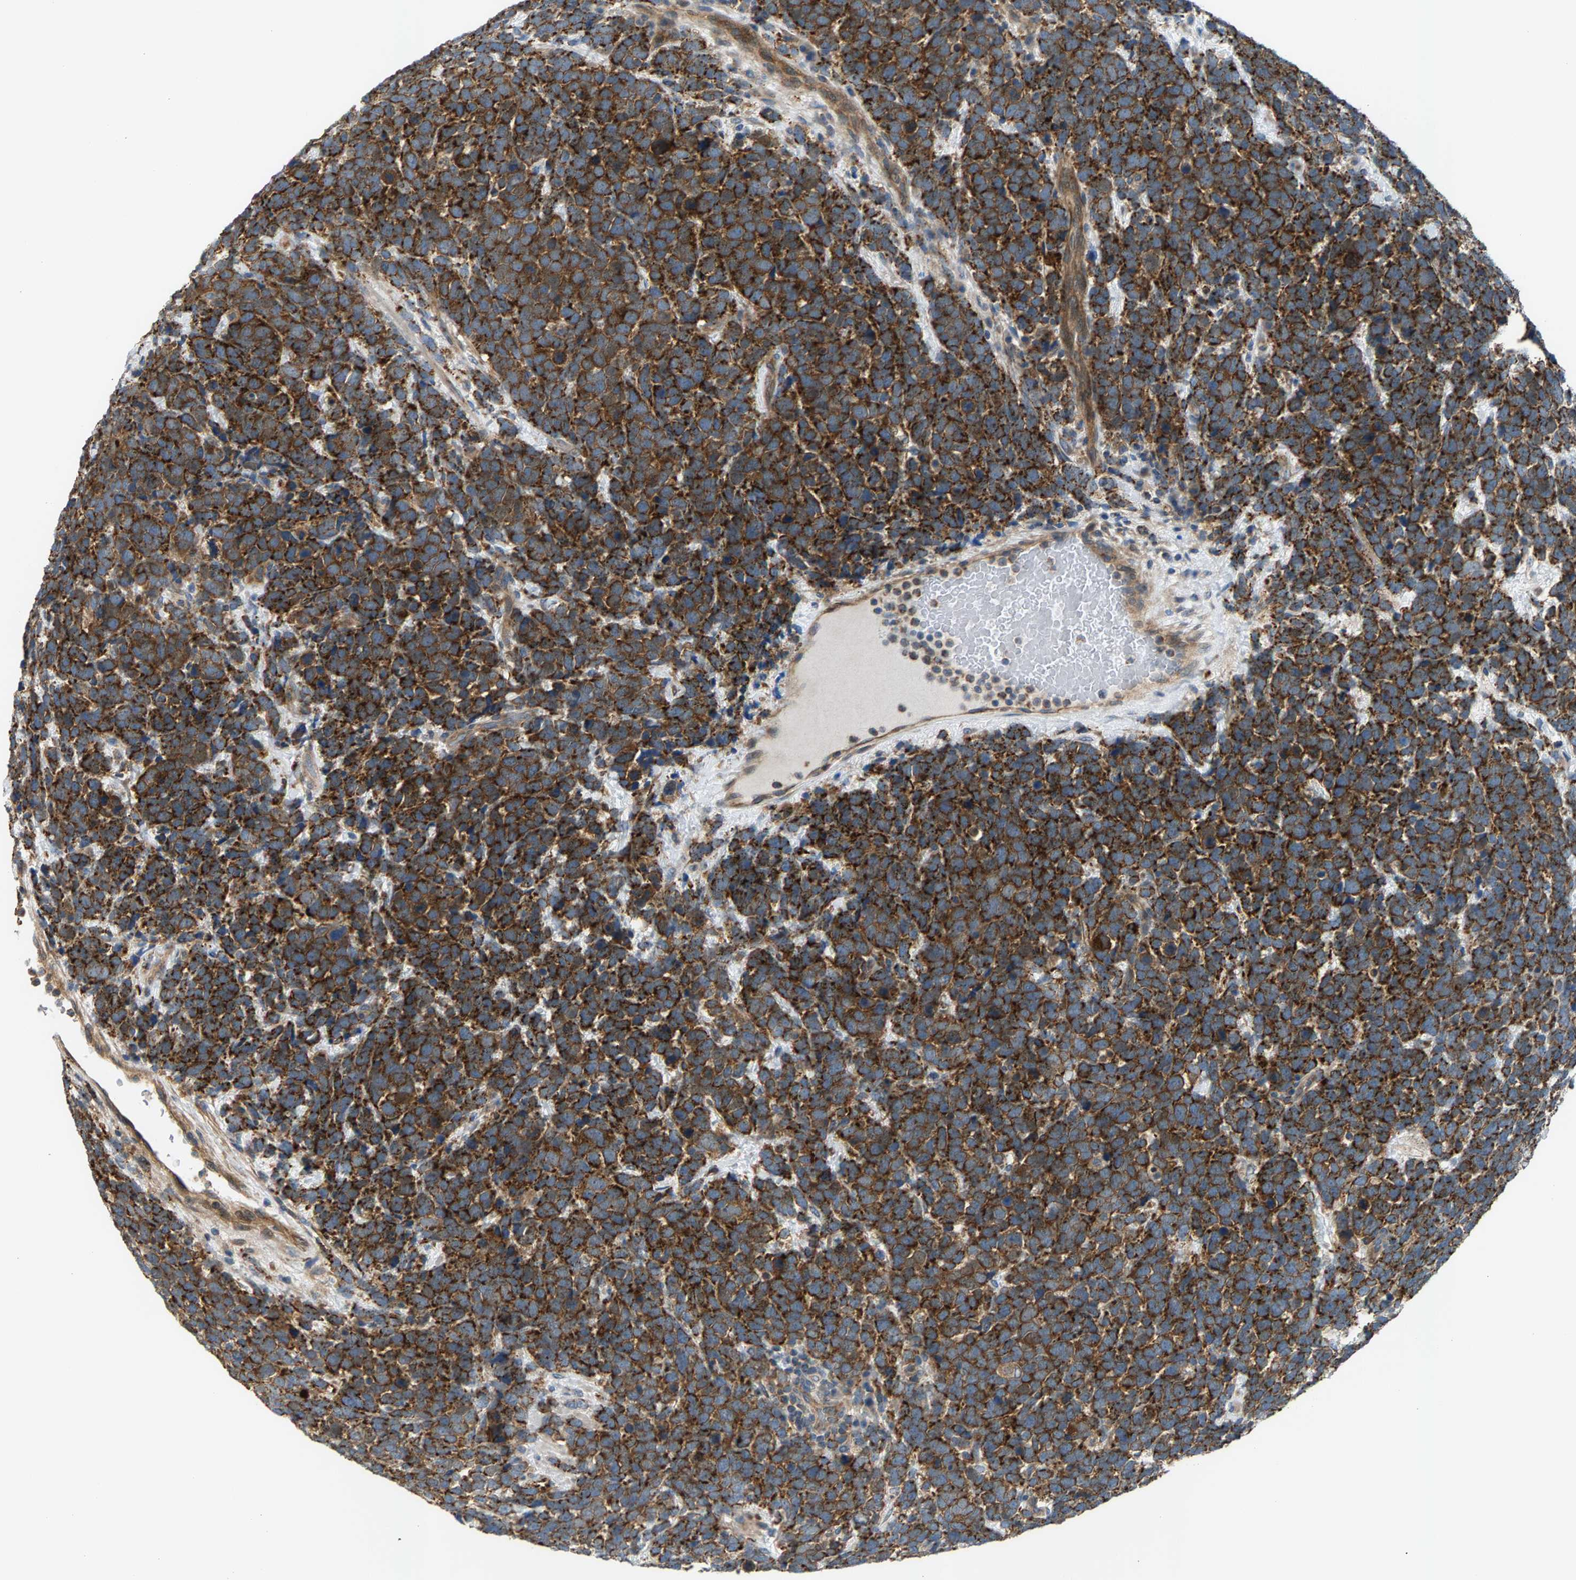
{"staining": {"intensity": "strong", "quantity": ">75%", "location": "cytoplasmic/membranous"}, "tissue": "urothelial cancer", "cell_type": "Tumor cells", "image_type": "cancer", "snomed": [{"axis": "morphology", "description": "Urothelial carcinoma, High grade"}, {"axis": "topography", "description": "Urinary bladder"}], "caption": "Brown immunohistochemical staining in human urothelial cancer displays strong cytoplasmic/membranous expression in about >75% of tumor cells.", "gene": "PDCL", "patient": {"sex": "female", "age": 82}}